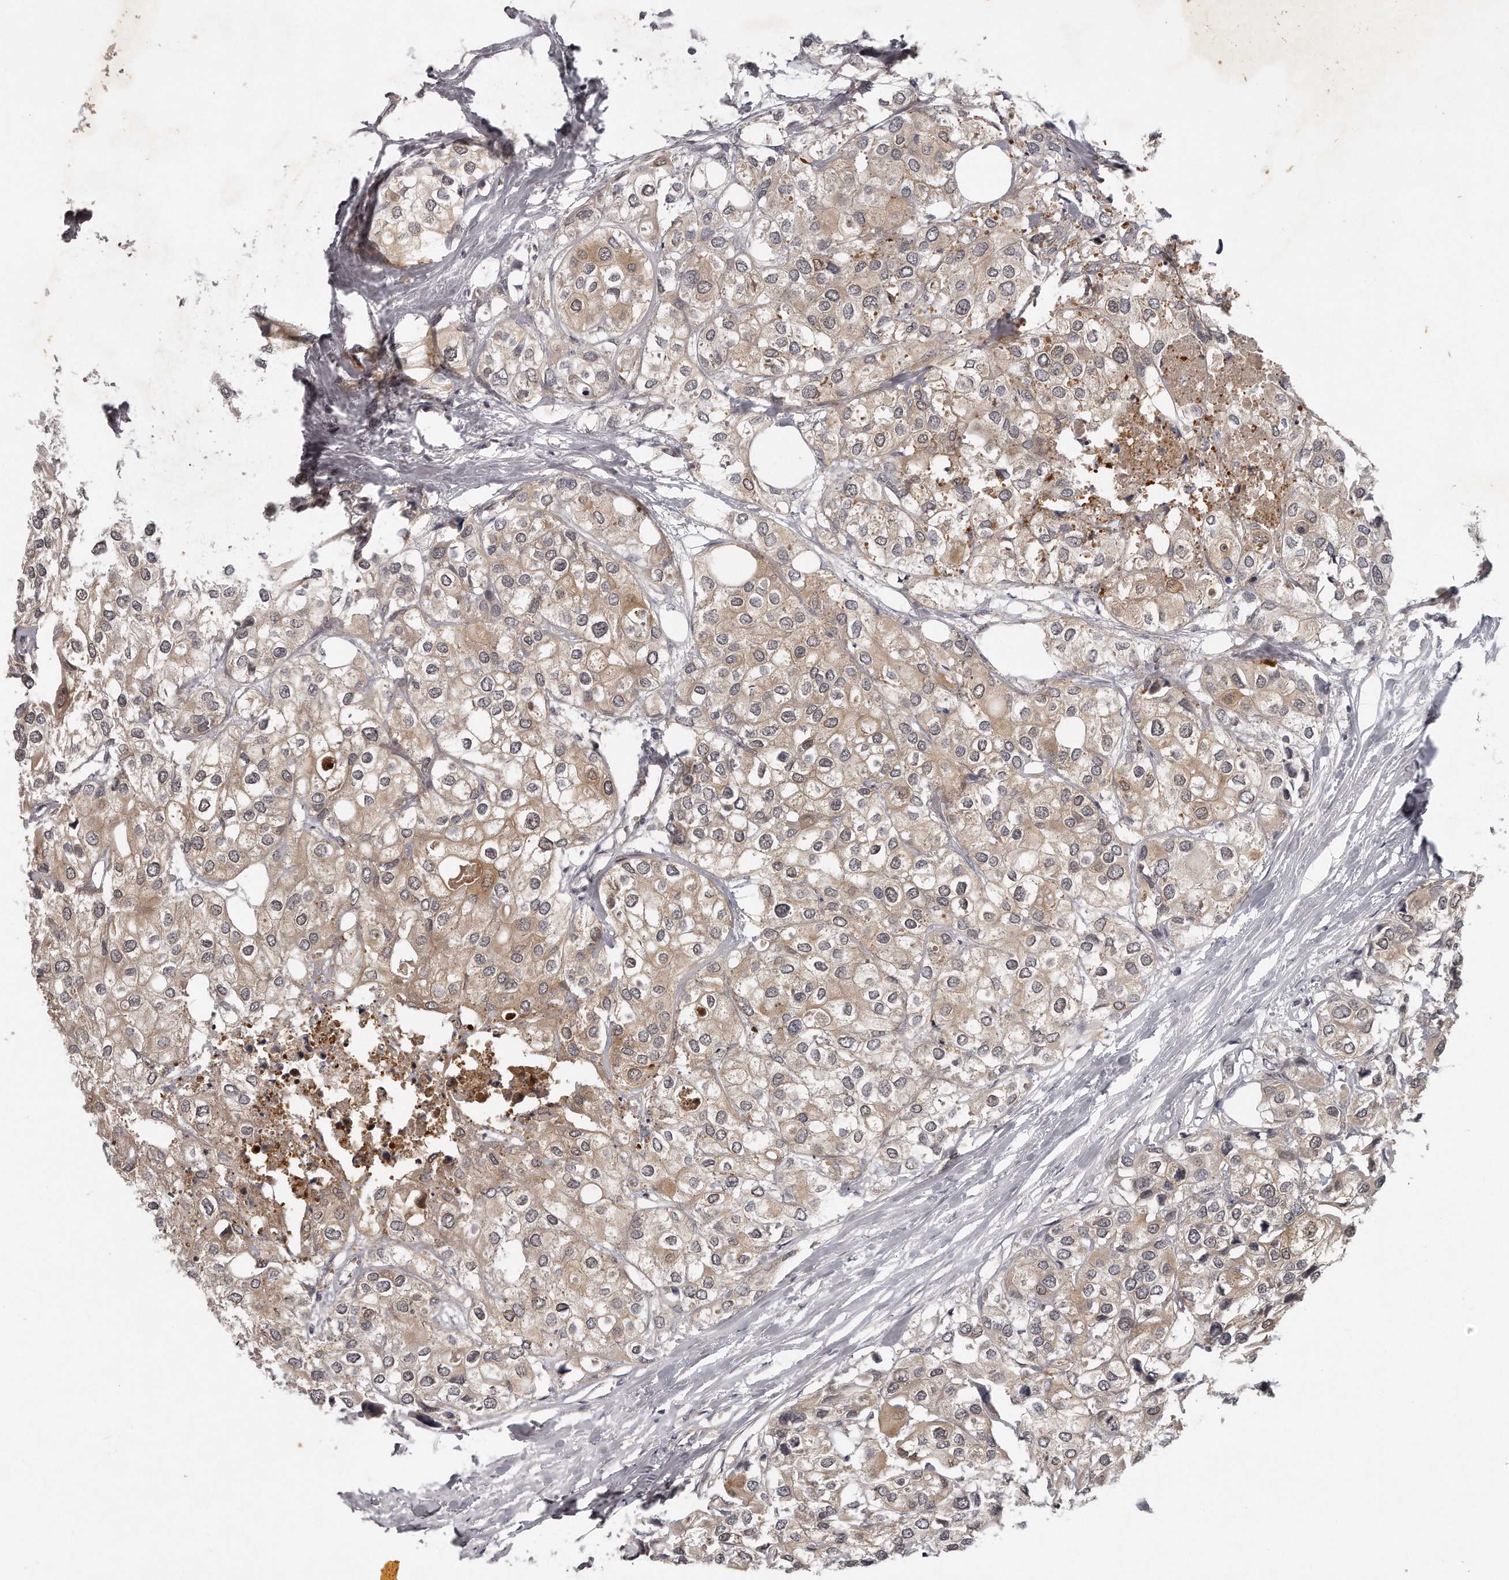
{"staining": {"intensity": "moderate", "quantity": ">75%", "location": "cytoplasmic/membranous"}, "tissue": "urothelial cancer", "cell_type": "Tumor cells", "image_type": "cancer", "snomed": [{"axis": "morphology", "description": "Urothelial carcinoma, High grade"}, {"axis": "topography", "description": "Urinary bladder"}], "caption": "The micrograph shows immunohistochemical staining of urothelial cancer. There is moderate cytoplasmic/membranous expression is present in about >75% of tumor cells.", "gene": "GGCT", "patient": {"sex": "male", "age": 64}}